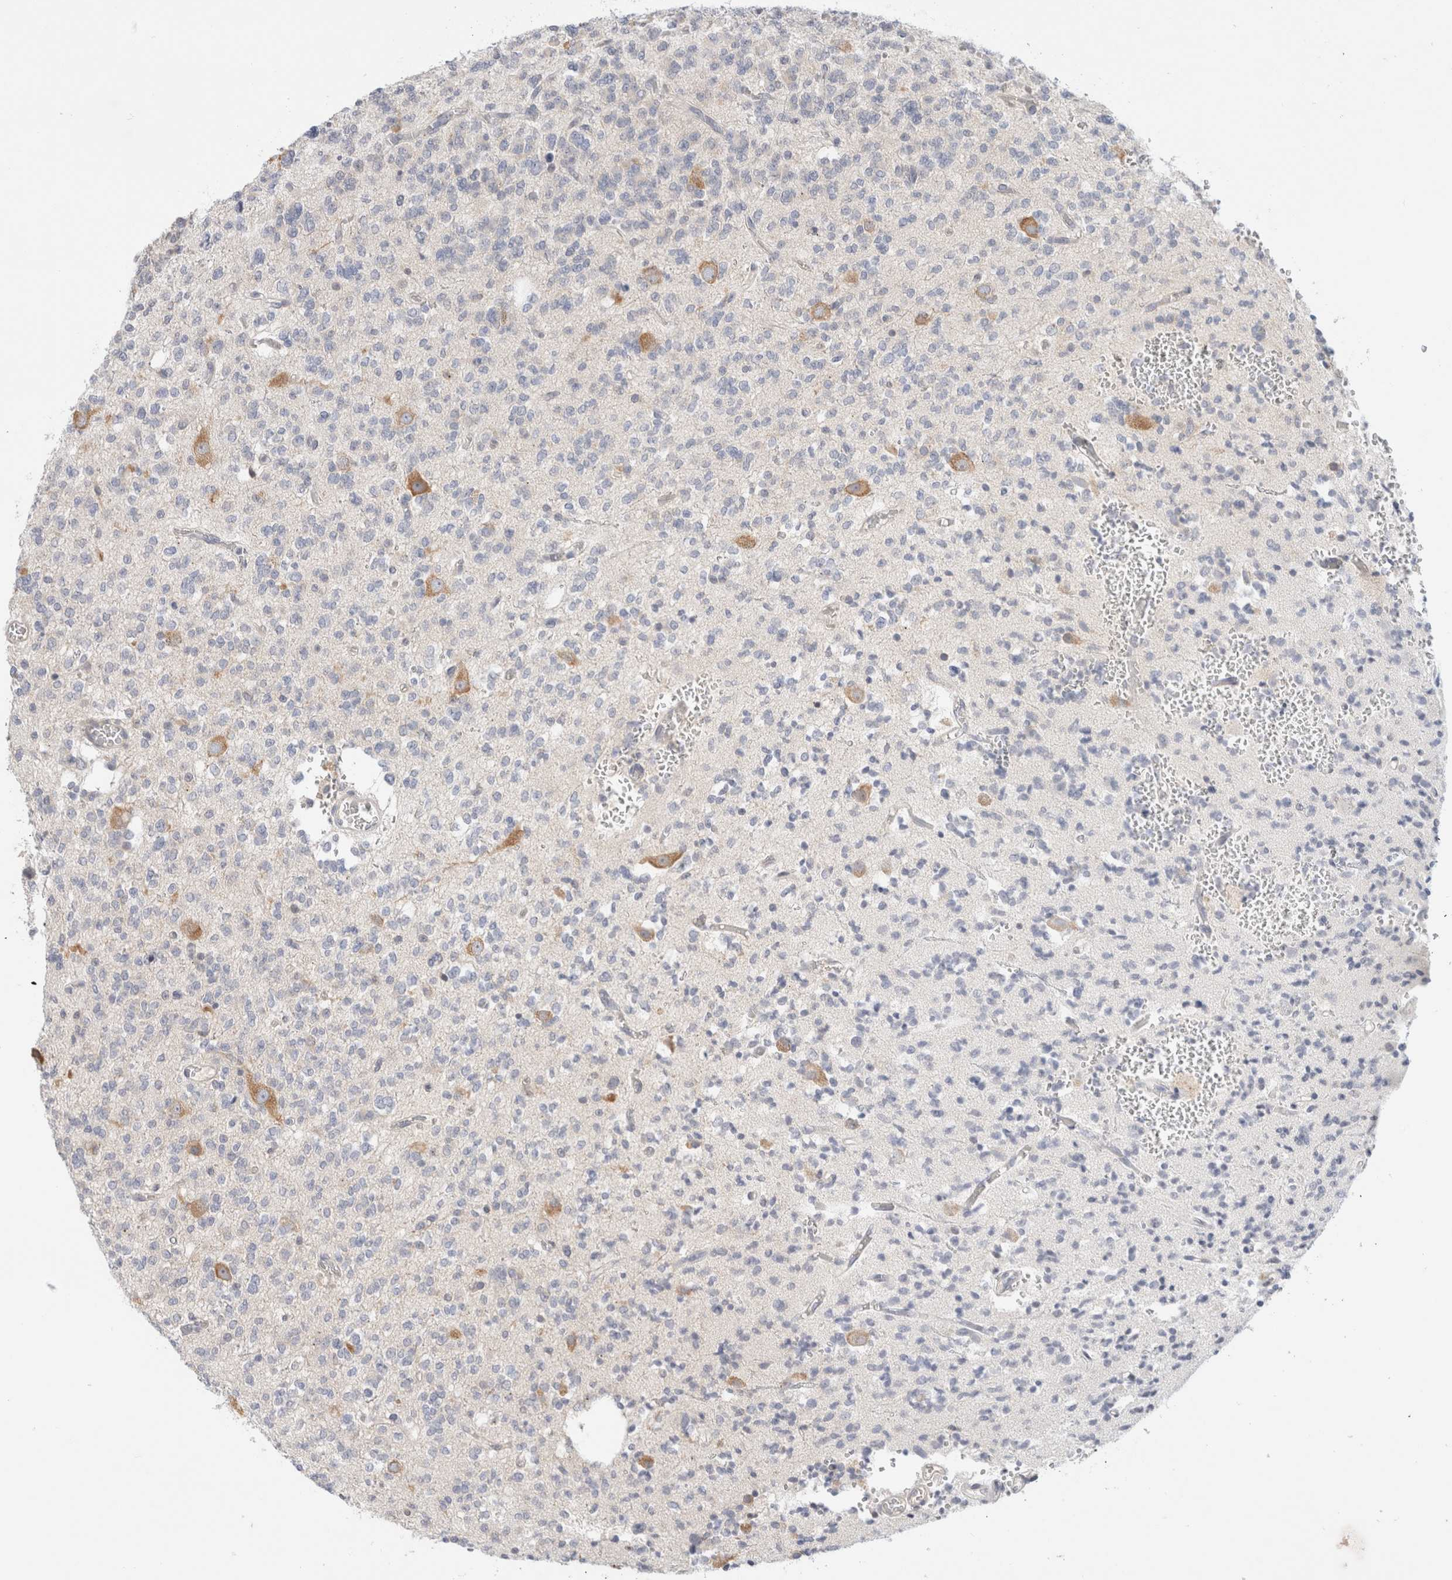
{"staining": {"intensity": "negative", "quantity": "none", "location": "none"}, "tissue": "glioma", "cell_type": "Tumor cells", "image_type": "cancer", "snomed": [{"axis": "morphology", "description": "Glioma, malignant, Low grade"}, {"axis": "topography", "description": "Brain"}], "caption": "IHC of human glioma displays no expression in tumor cells.", "gene": "SPRTN", "patient": {"sex": "male", "age": 38}}